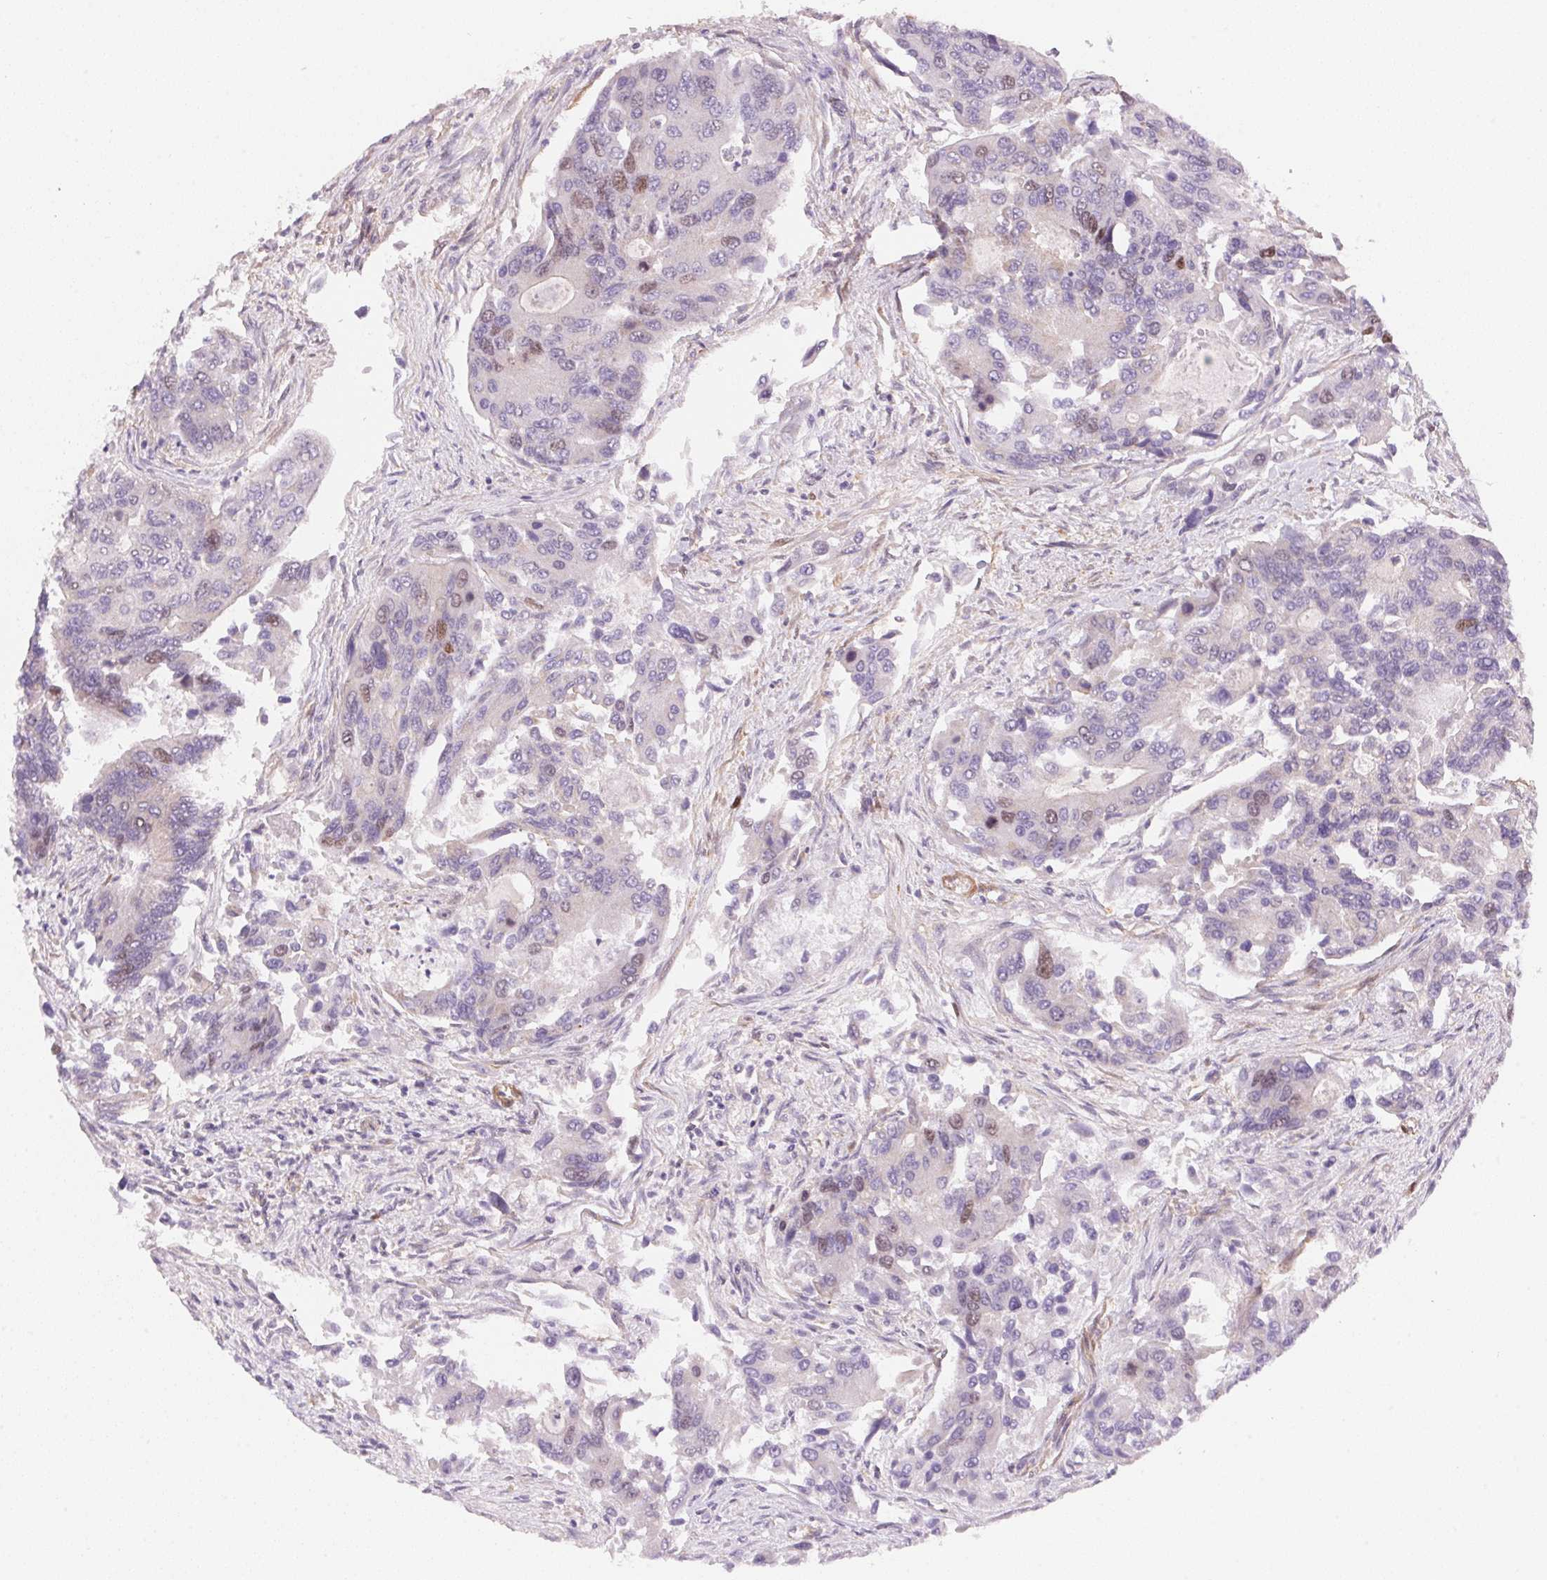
{"staining": {"intensity": "moderate", "quantity": "<25%", "location": "nuclear"}, "tissue": "colorectal cancer", "cell_type": "Tumor cells", "image_type": "cancer", "snomed": [{"axis": "morphology", "description": "Adenocarcinoma, NOS"}, {"axis": "topography", "description": "Colon"}], "caption": "A low amount of moderate nuclear expression is appreciated in about <25% of tumor cells in colorectal adenocarcinoma tissue.", "gene": "SMTN", "patient": {"sex": "female", "age": 67}}